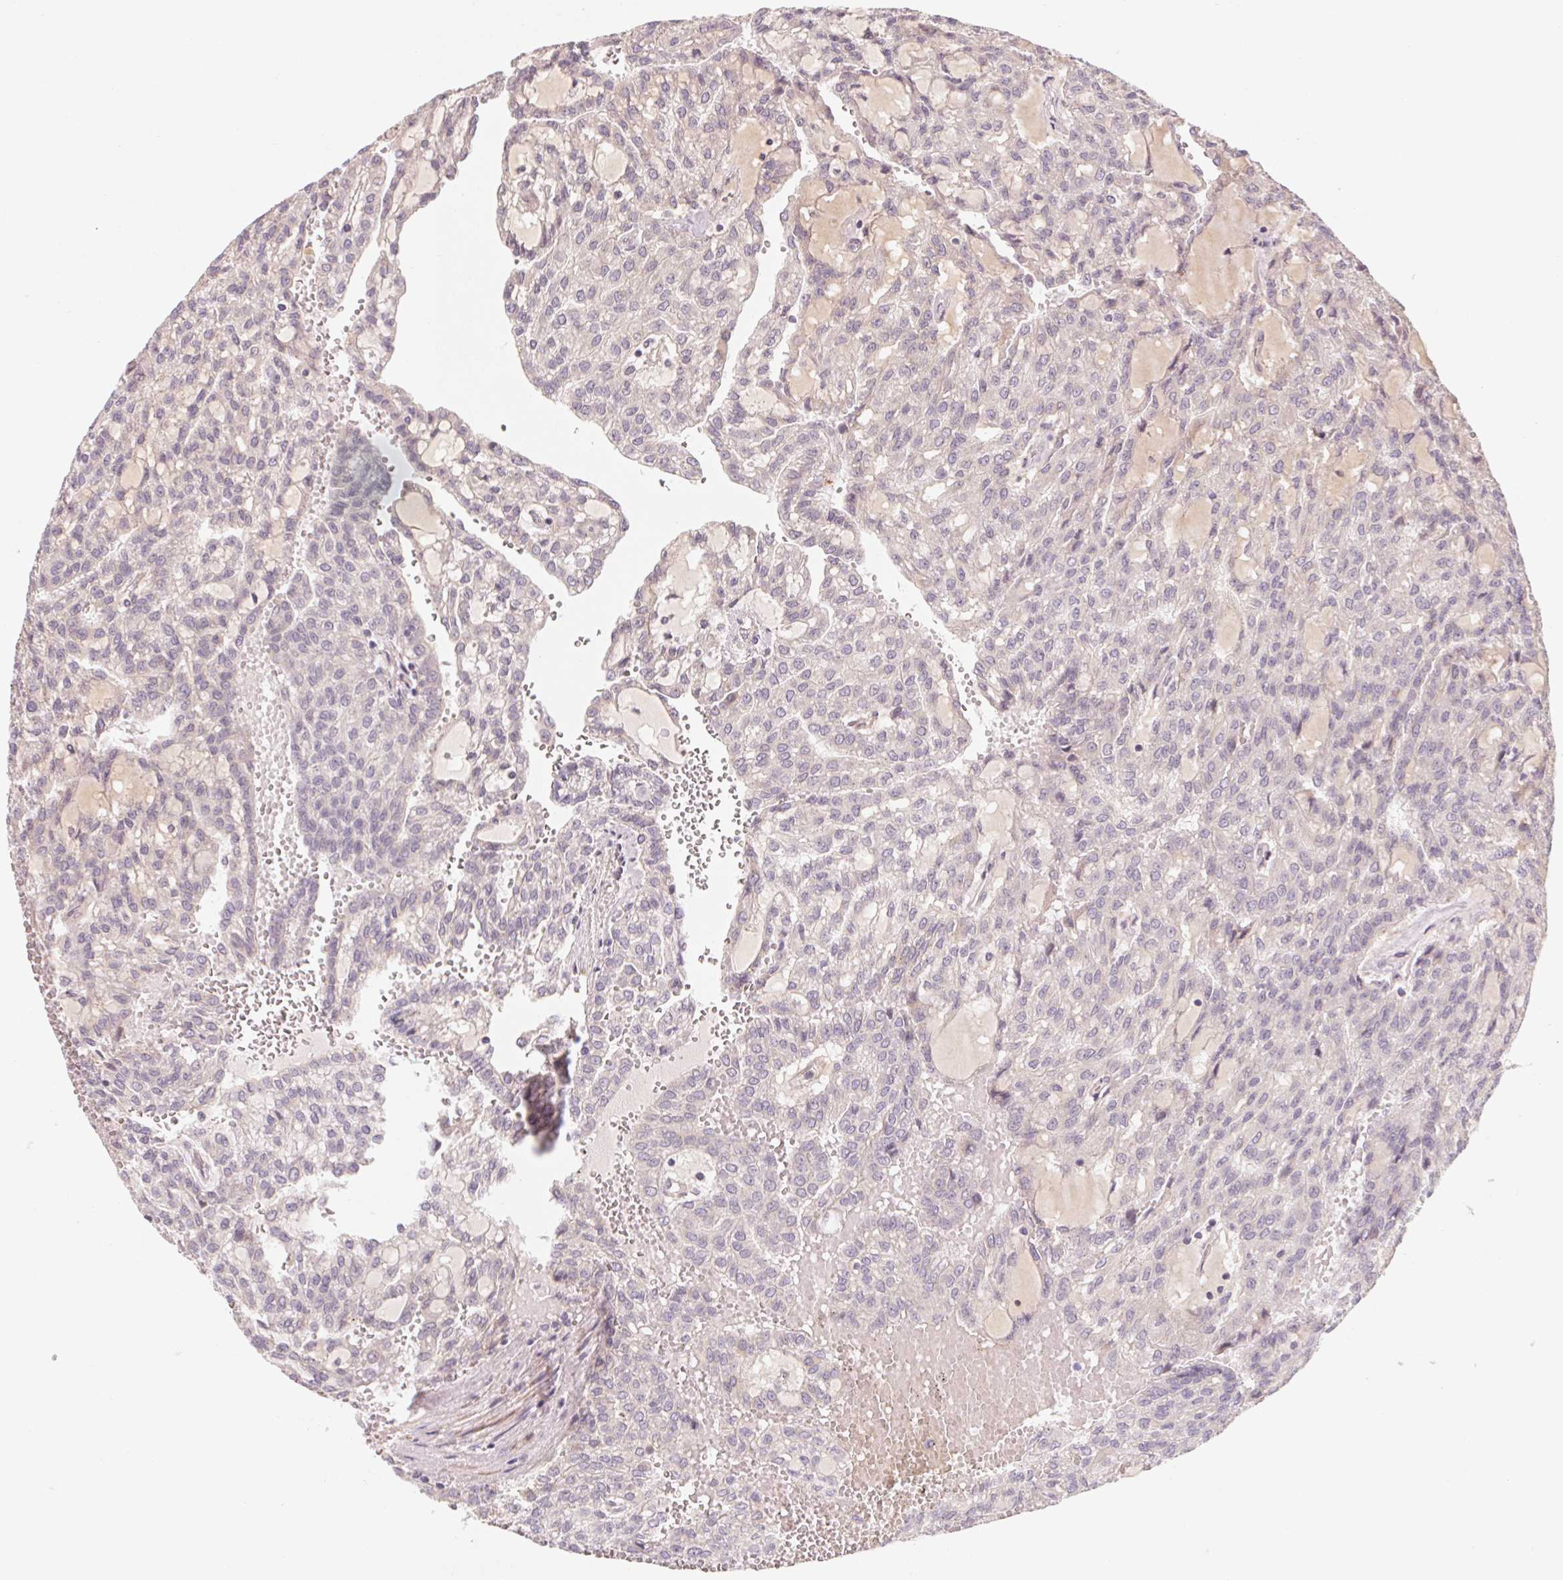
{"staining": {"intensity": "negative", "quantity": "none", "location": "none"}, "tissue": "renal cancer", "cell_type": "Tumor cells", "image_type": "cancer", "snomed": [{"axis": "morphology", "description": "Adenocarcinoma, NOS"}, {"axis": "topography", "description": "Kidney"}], "caption": "High magnification brightfield microscopy of renal cancer (adenocarcinoma) stained with DAB (3,3'-diaminobenzidine) (brown) and counterstained with hematoxylin (blue): tumor cells show no significant staining.", "gene": "CCDC112", "patient": {"sex": "male", "age": 63}}